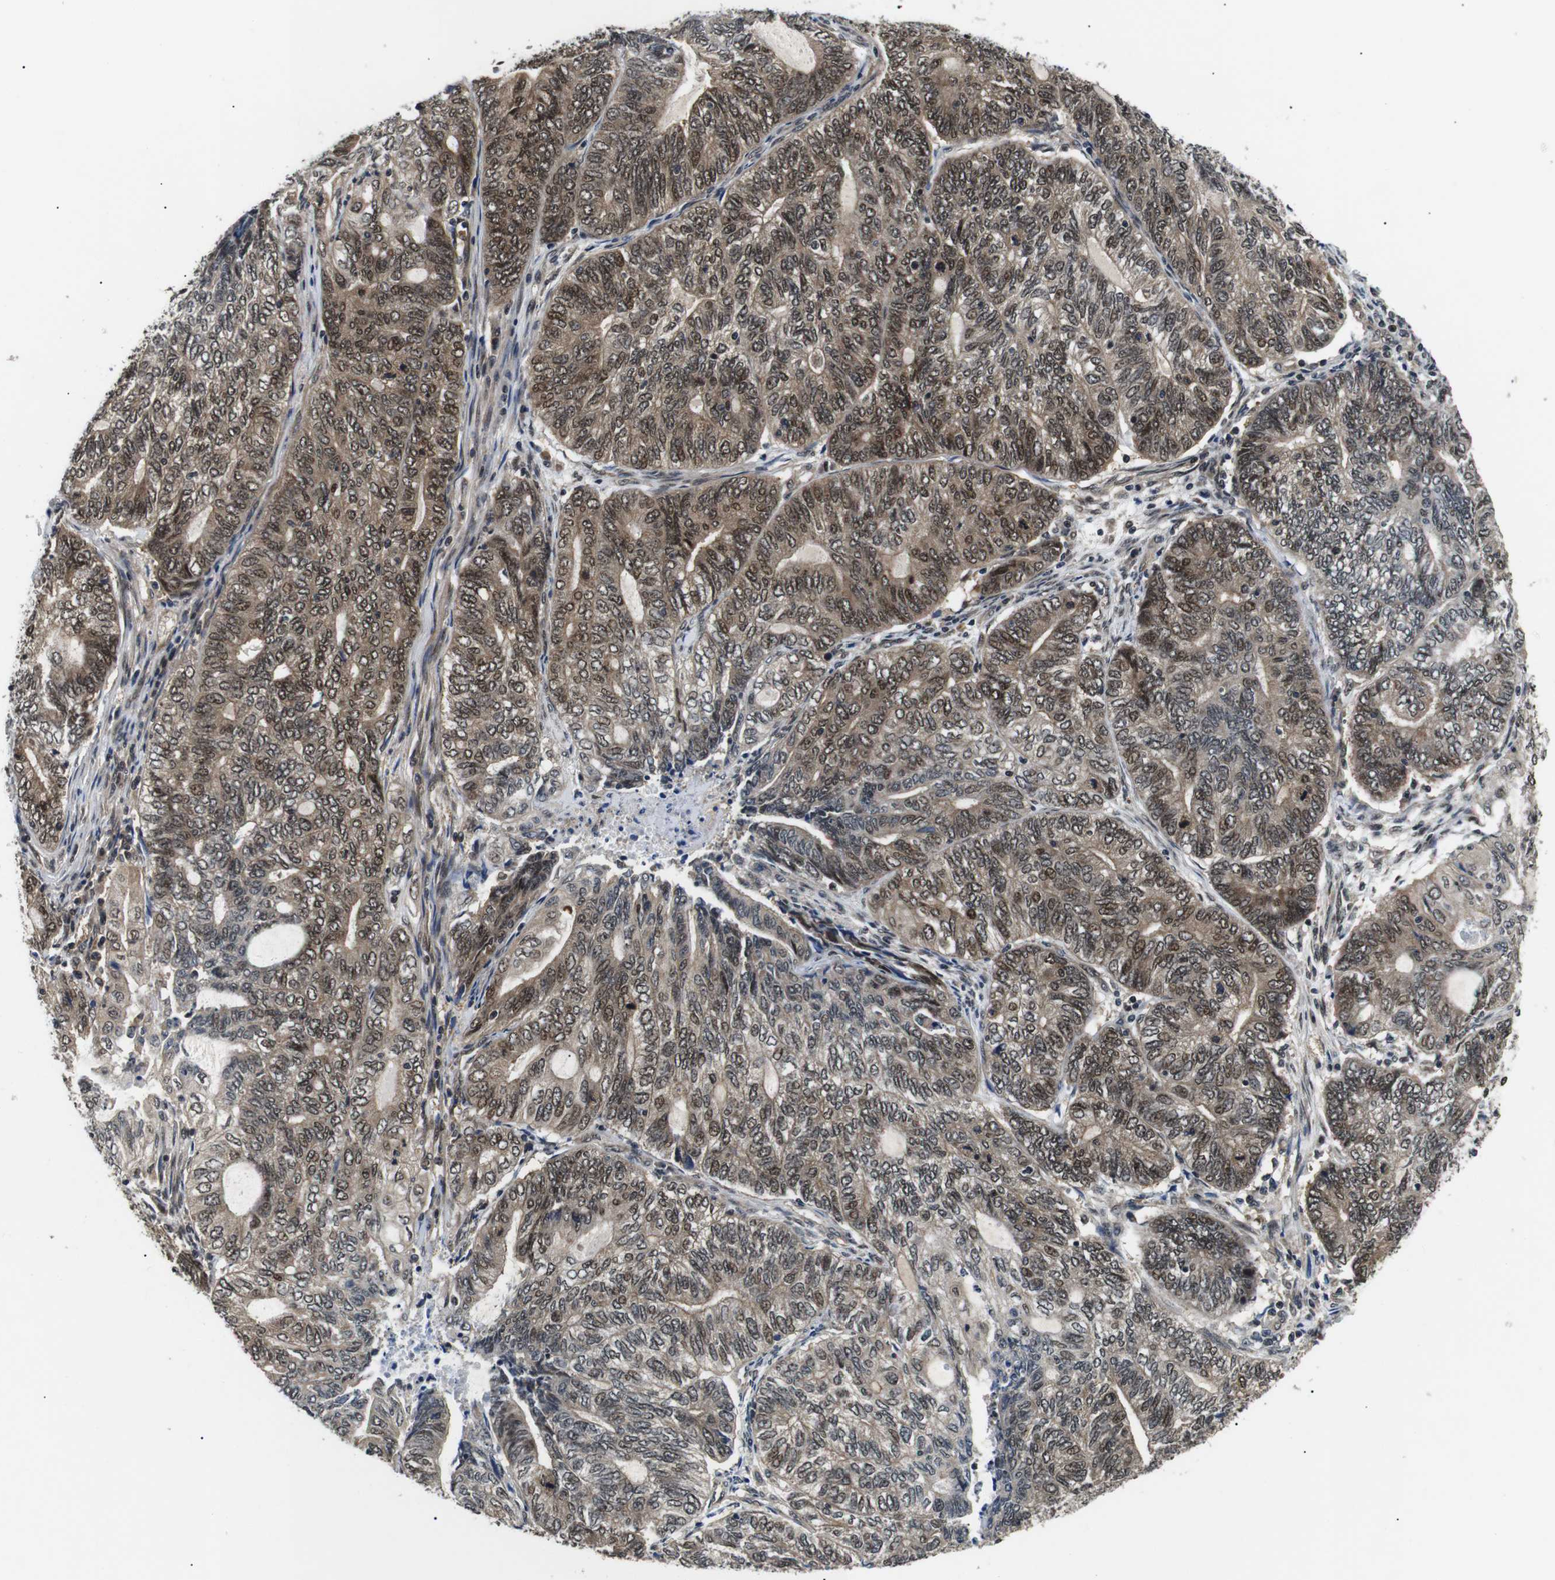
{"staining": {"intensity": "moderate", "quantity": ">75%", "location": "cytoplasmic/membranous,nuclear"}, "tissue": "endometrial cancer", "cell_type": "Tumor cells", "image_type": "cancer", "snomed": [{"axis": "morphology", "description": "Adenocarcinoma, NOS"}, {"axis": "topography", "description": "Uterus"}, {"axis": "topography", "description": "Endometrium"}], "caption": "Protein expression analysis of human adenocarcinoma (endometrial) reveals moderate cytoplasmic/membranous and nuclear staining in approximately >75% of tumor cells. The staining was performed using DAB to visualize the protein expression in brown, while the nuclei were stained in blue with hematoxylin (Magnification: 20x).", "gene": "SKP1", "patient": {"sex": "female", "age": 70}}